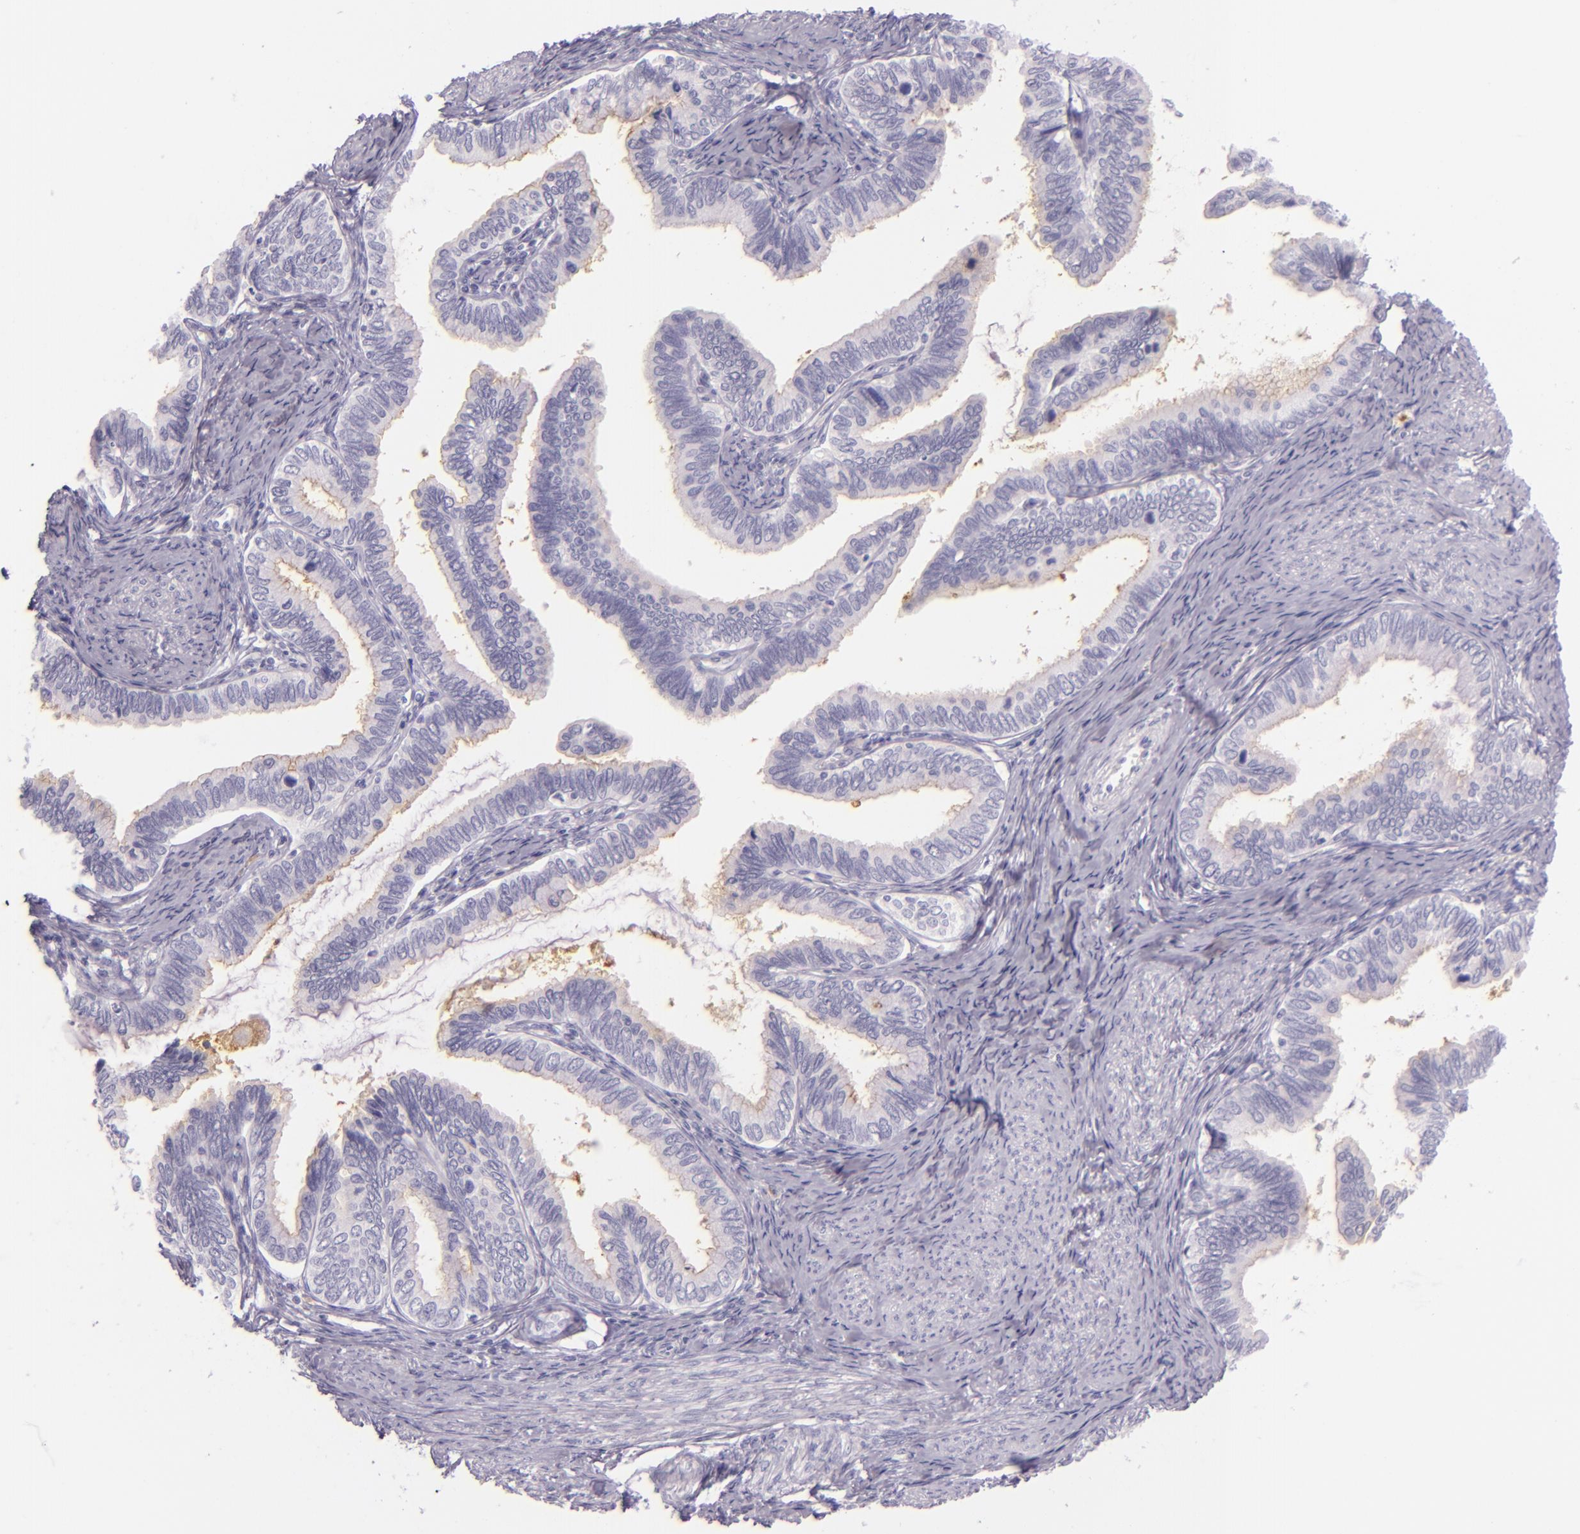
{"staining": {"intensity": "negative", "quantity": "none", "location": "none"}, "tissue": "cervical cancer", "cell_type": "Tumor cells", "image_type": "cancer", "snomed": [{"axis": "morphology", "description": "Adenocarcinoma, NOS"}, {"axis": "topography", "description": "Cervix"}], "caption": "A photomicrograph of human cervical cancer (adenocarcinoma) is negative for staining in tumor cells.", "gene": "CEACAM1", "patient": {"sex": "female", "age": 49}}